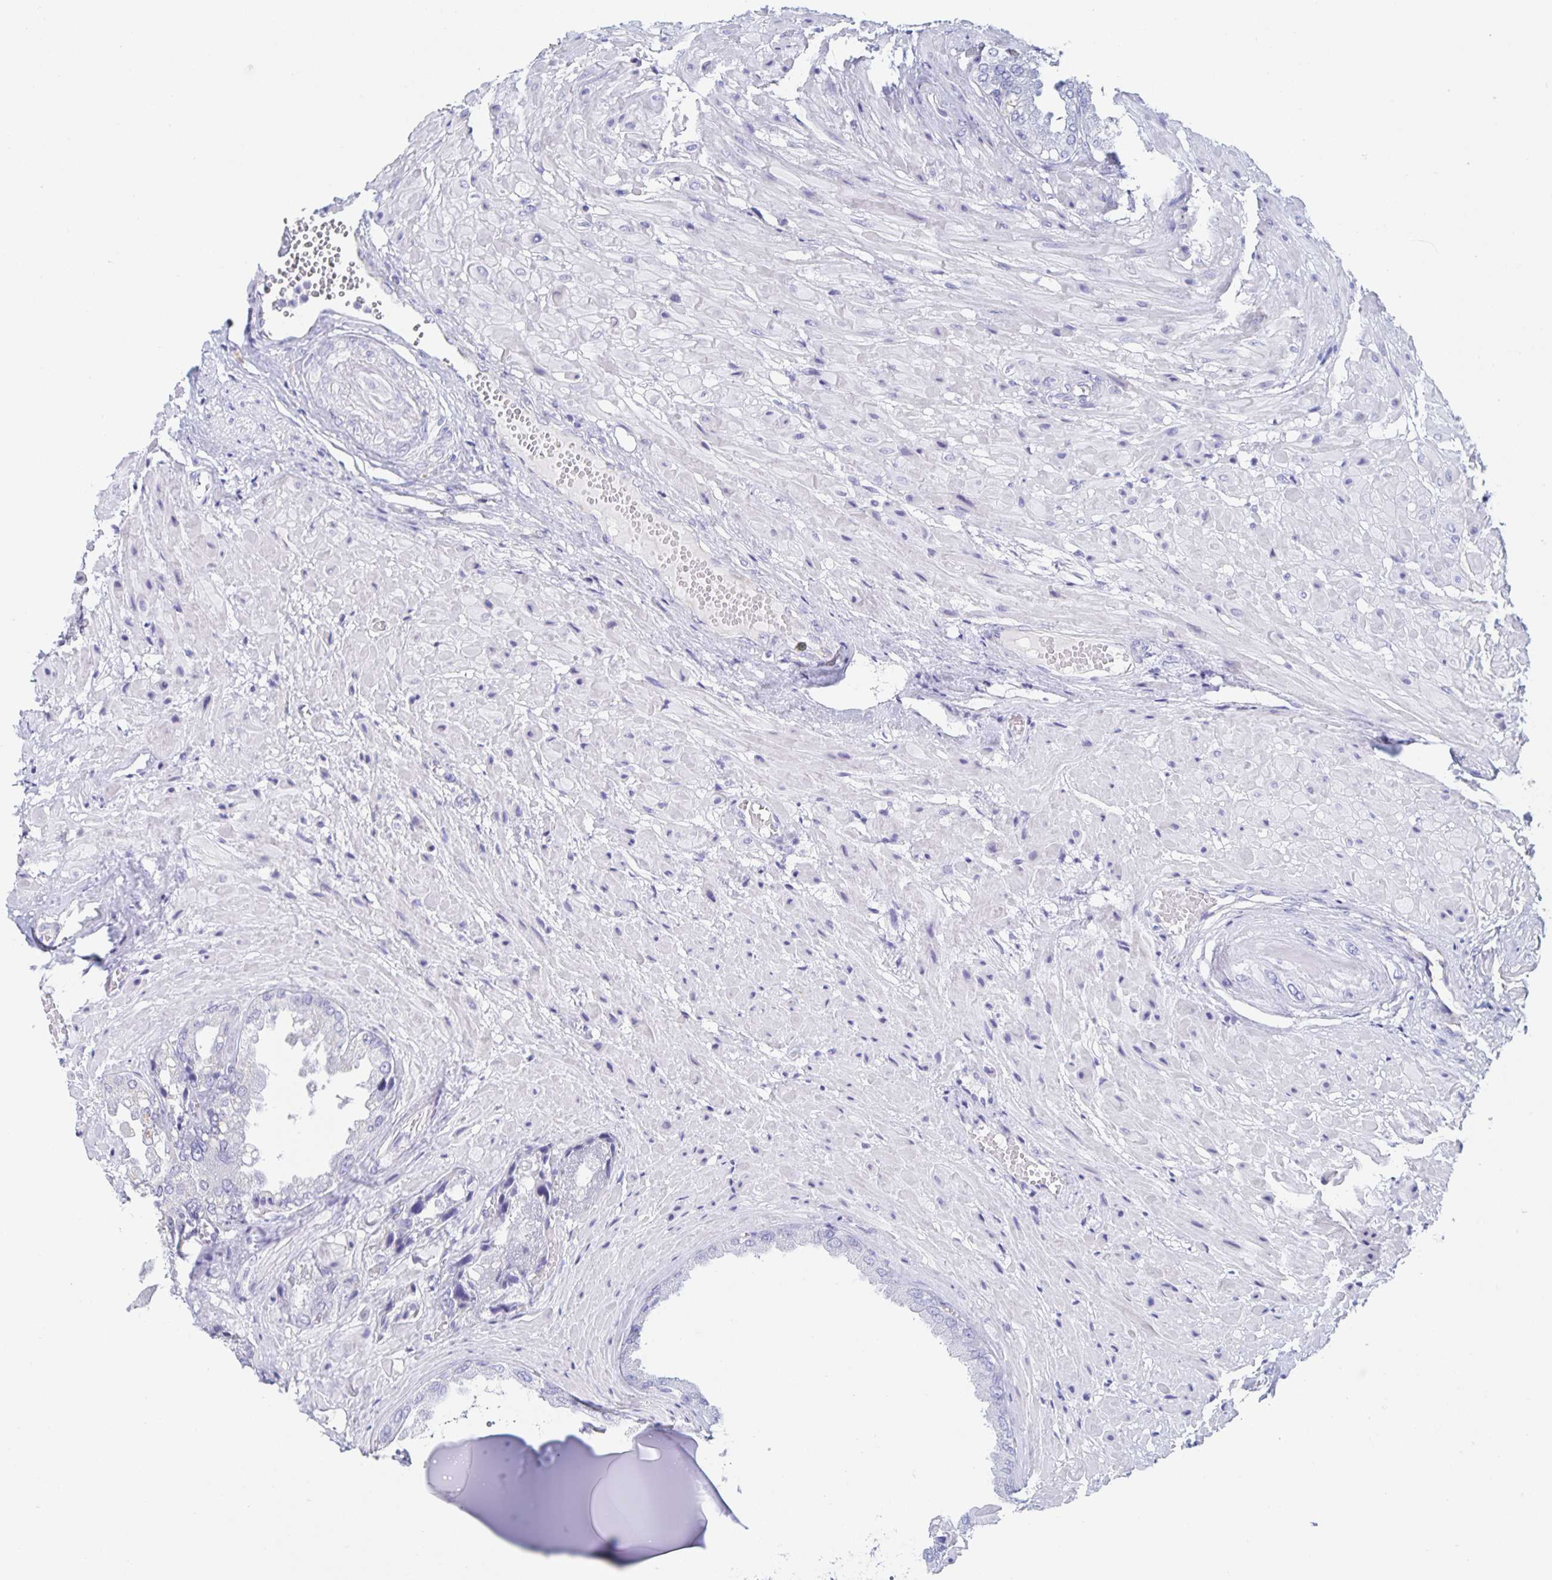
{"staining": {"intensity": "negative", "quantity": "none", "location": "none"}, "tissue": "seminal vesicle", "cell_type": "Glandular cells", "image_type": "normal", "snomed": [{"axis": "morphology", "description": "Normal tissue, NOS"}, {"axis": "topography", "description": "Seminal veicle"}], "caption": "IHC micrograph of benign human seminal vesicle stained for a protein (brown), which reveals no positivity in glandular cells. (DAB immunohistochemistry with hematoxylin counter stain).", "gene": "DMBT1", "patient": {"sex": "male", "age": 55}}